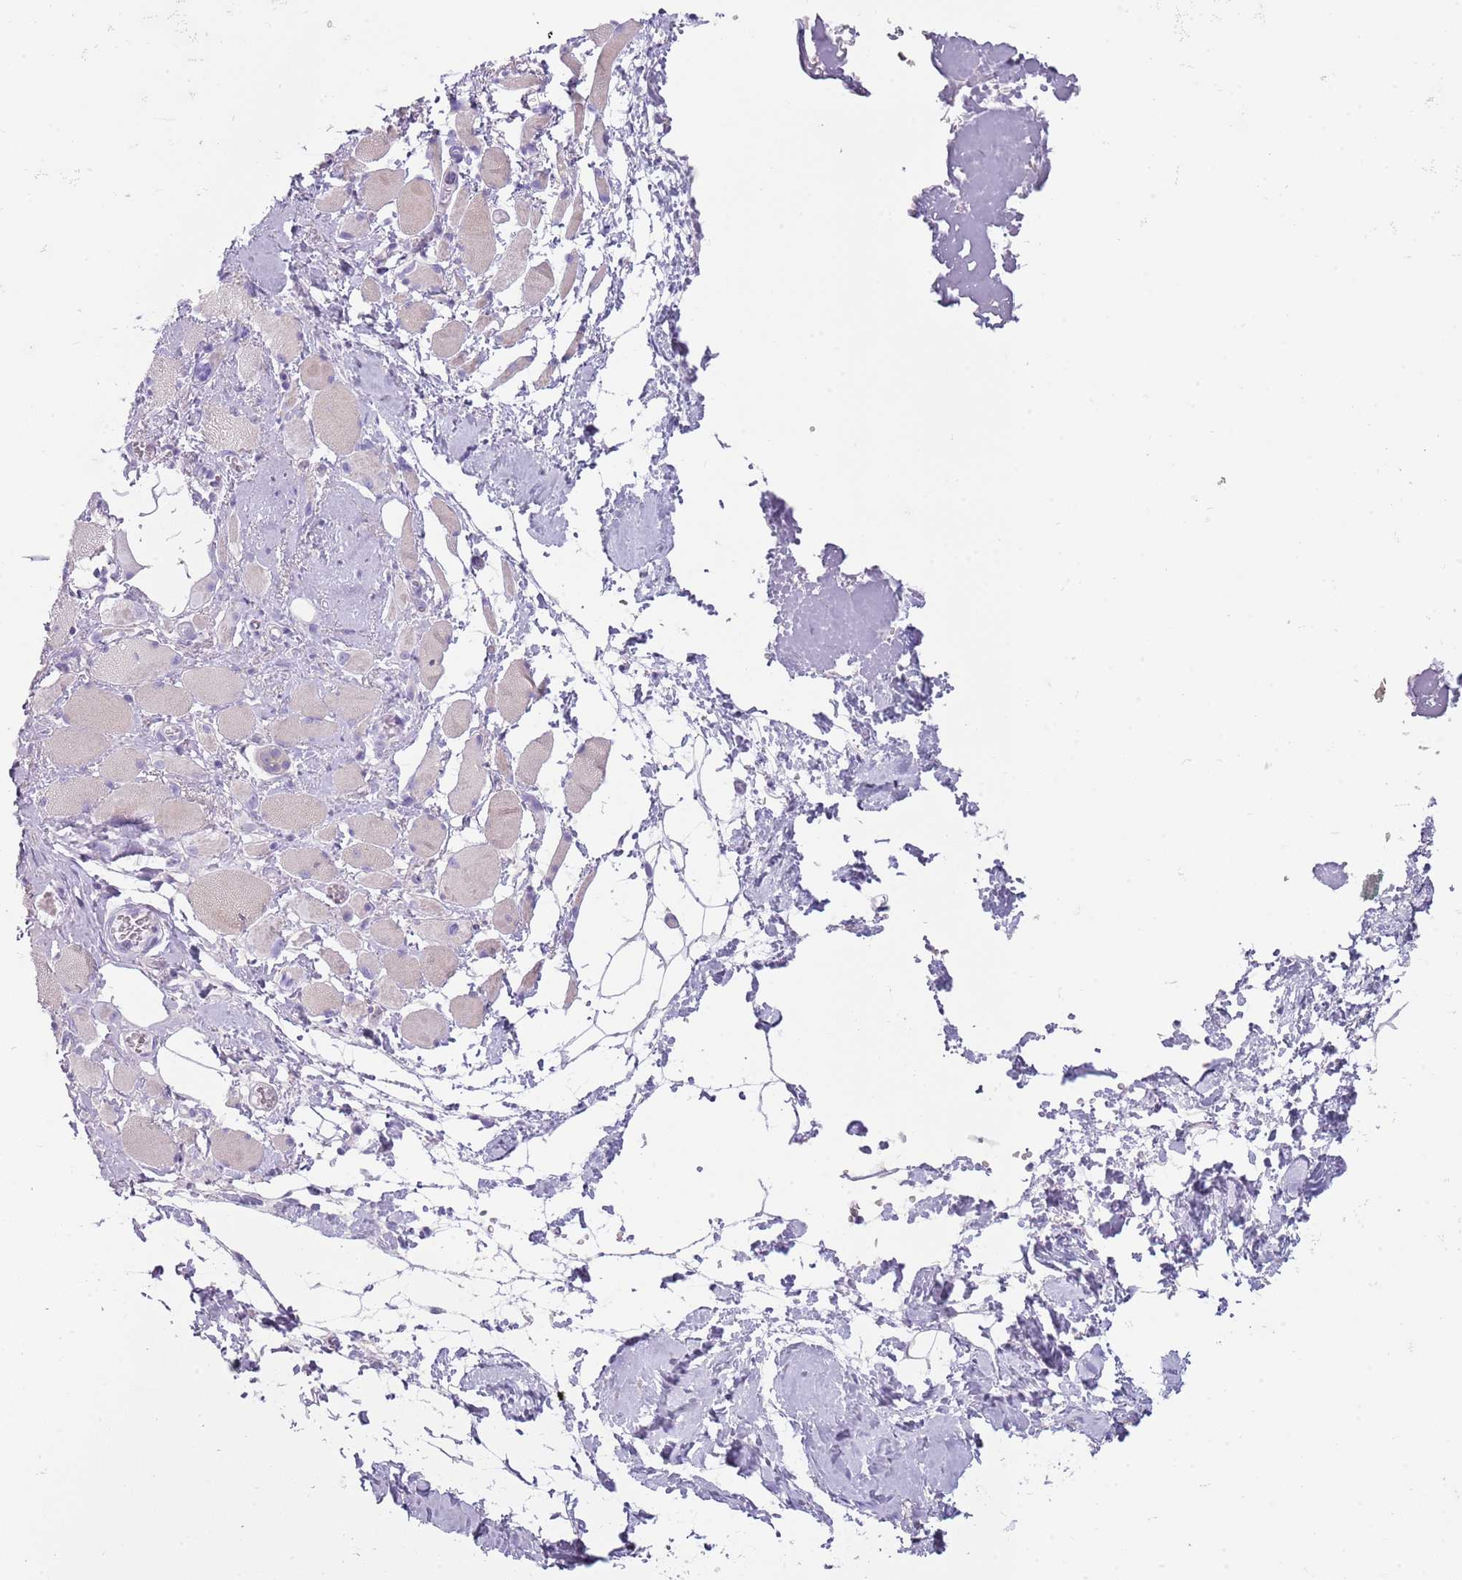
{"staining": {"intensity": "negative", "quantity": "none", "location": "none"}, "tissue": "skeletal muscle", "cell_type": "Myocytes", "image_type": "normal", "snomed": [{"axis": "morphology", "description": "Normal tissue, NOS"}, {"axis": "morphology", "description": "Basal cell carcinoma"}, {"axis": "topography", "description": "Skeletal muscle"}], "caption": "Myocytes are negative for protein expression in benign human skeletal muscle. (Stains: DAB (3,3'-diaminobenzidine) immunohistochemistry with hematoxylin counter stain, Microscopy: brightfield microscopy at high magnification).", "gene": "ENSG00000271254", "patient": {"sex": "female", "age": 64}}